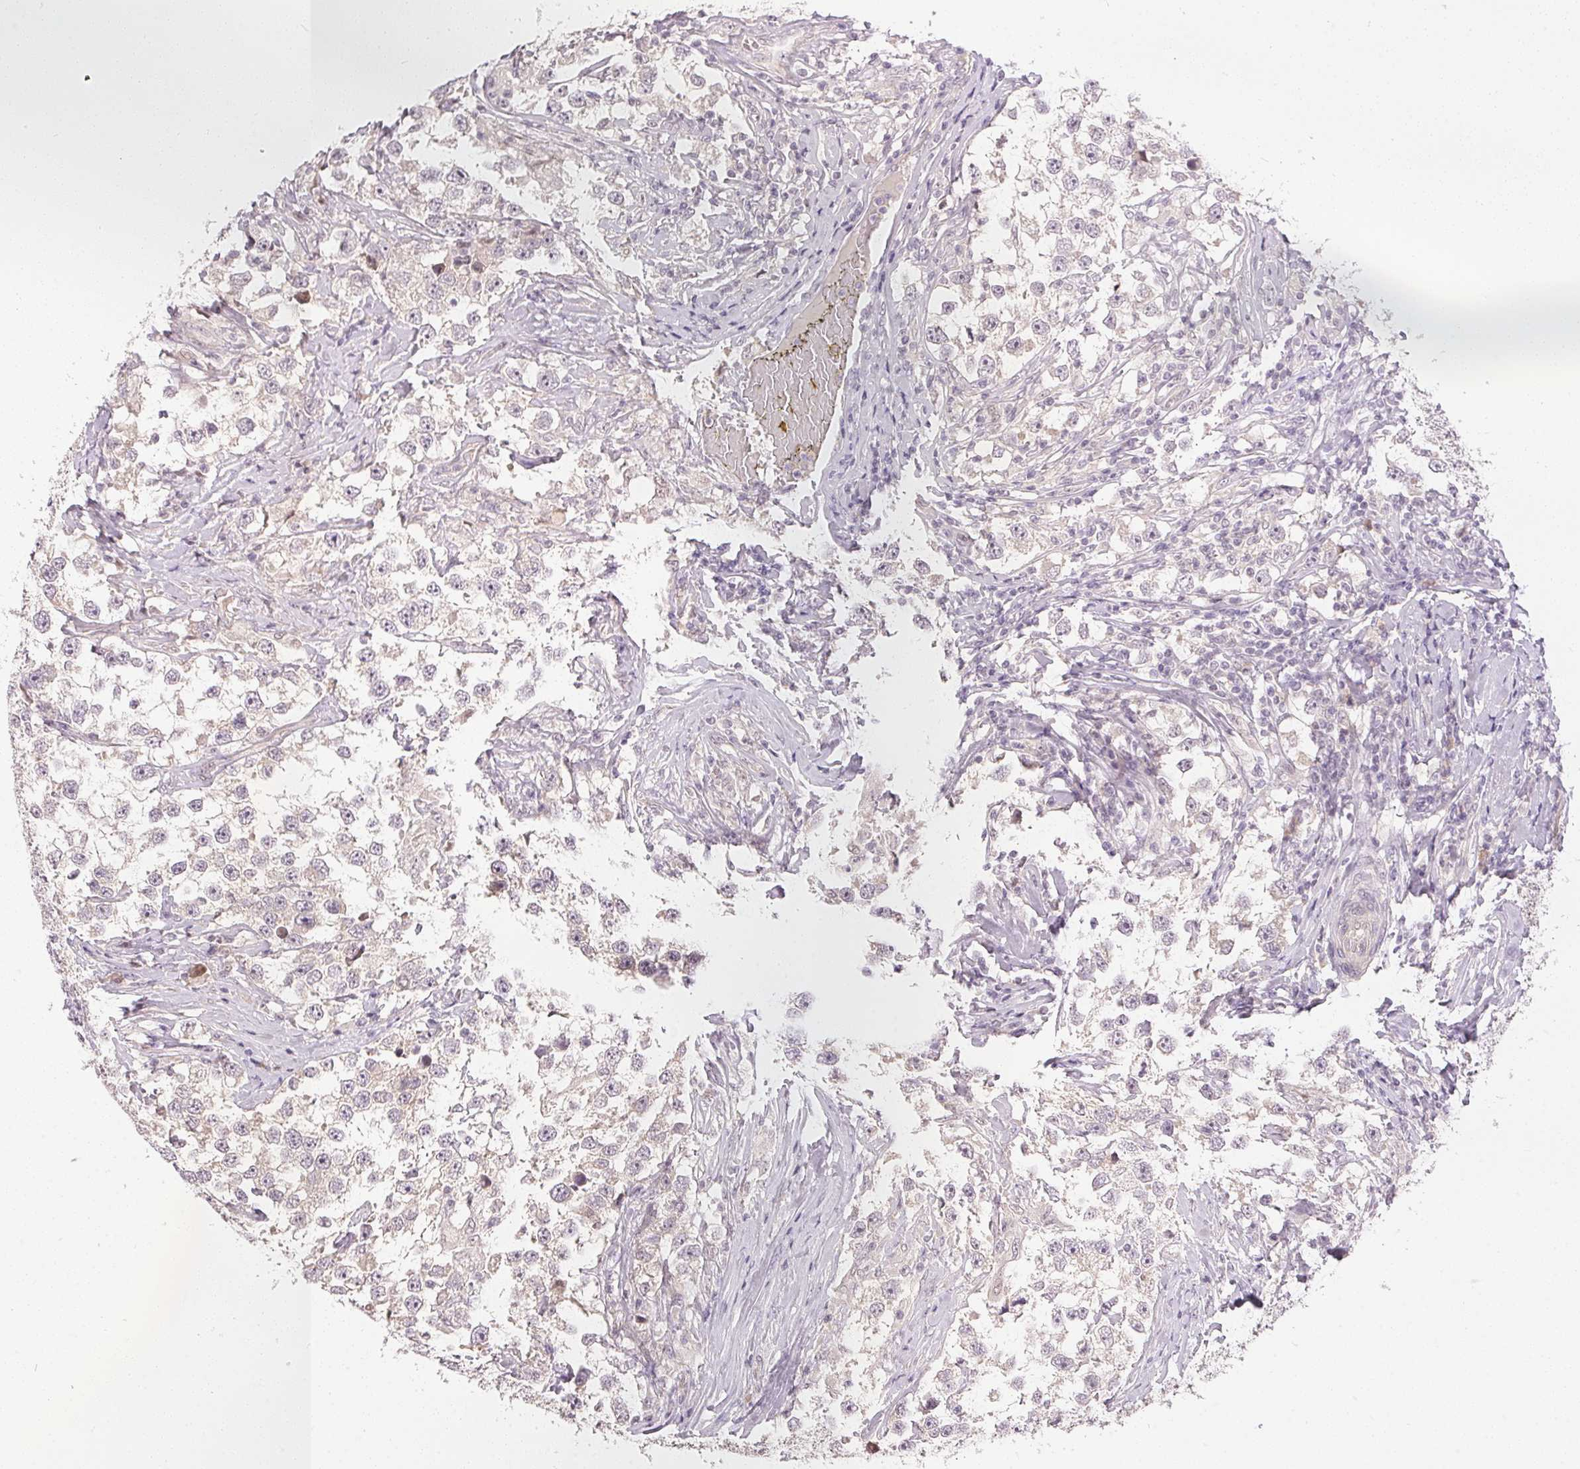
{"staining": {"intensity": "negative", "quantity": "none", "location": "none"}, "tissue": "testis cancer", "cell_type": "Tumor cells", "image_type": "cancer", "snomed": [{"axis": "morphology", "description": "Seminoma, NOS"}, {"axis": "topography", "description": "Testis"}], "caption": "Immunohistochemistry (IHC) of human testis cancer (seminoma) demonstrates no staining in tumor cells.", "gene": "TTC23L", "patient": {"sex": "male", "age": 46}}